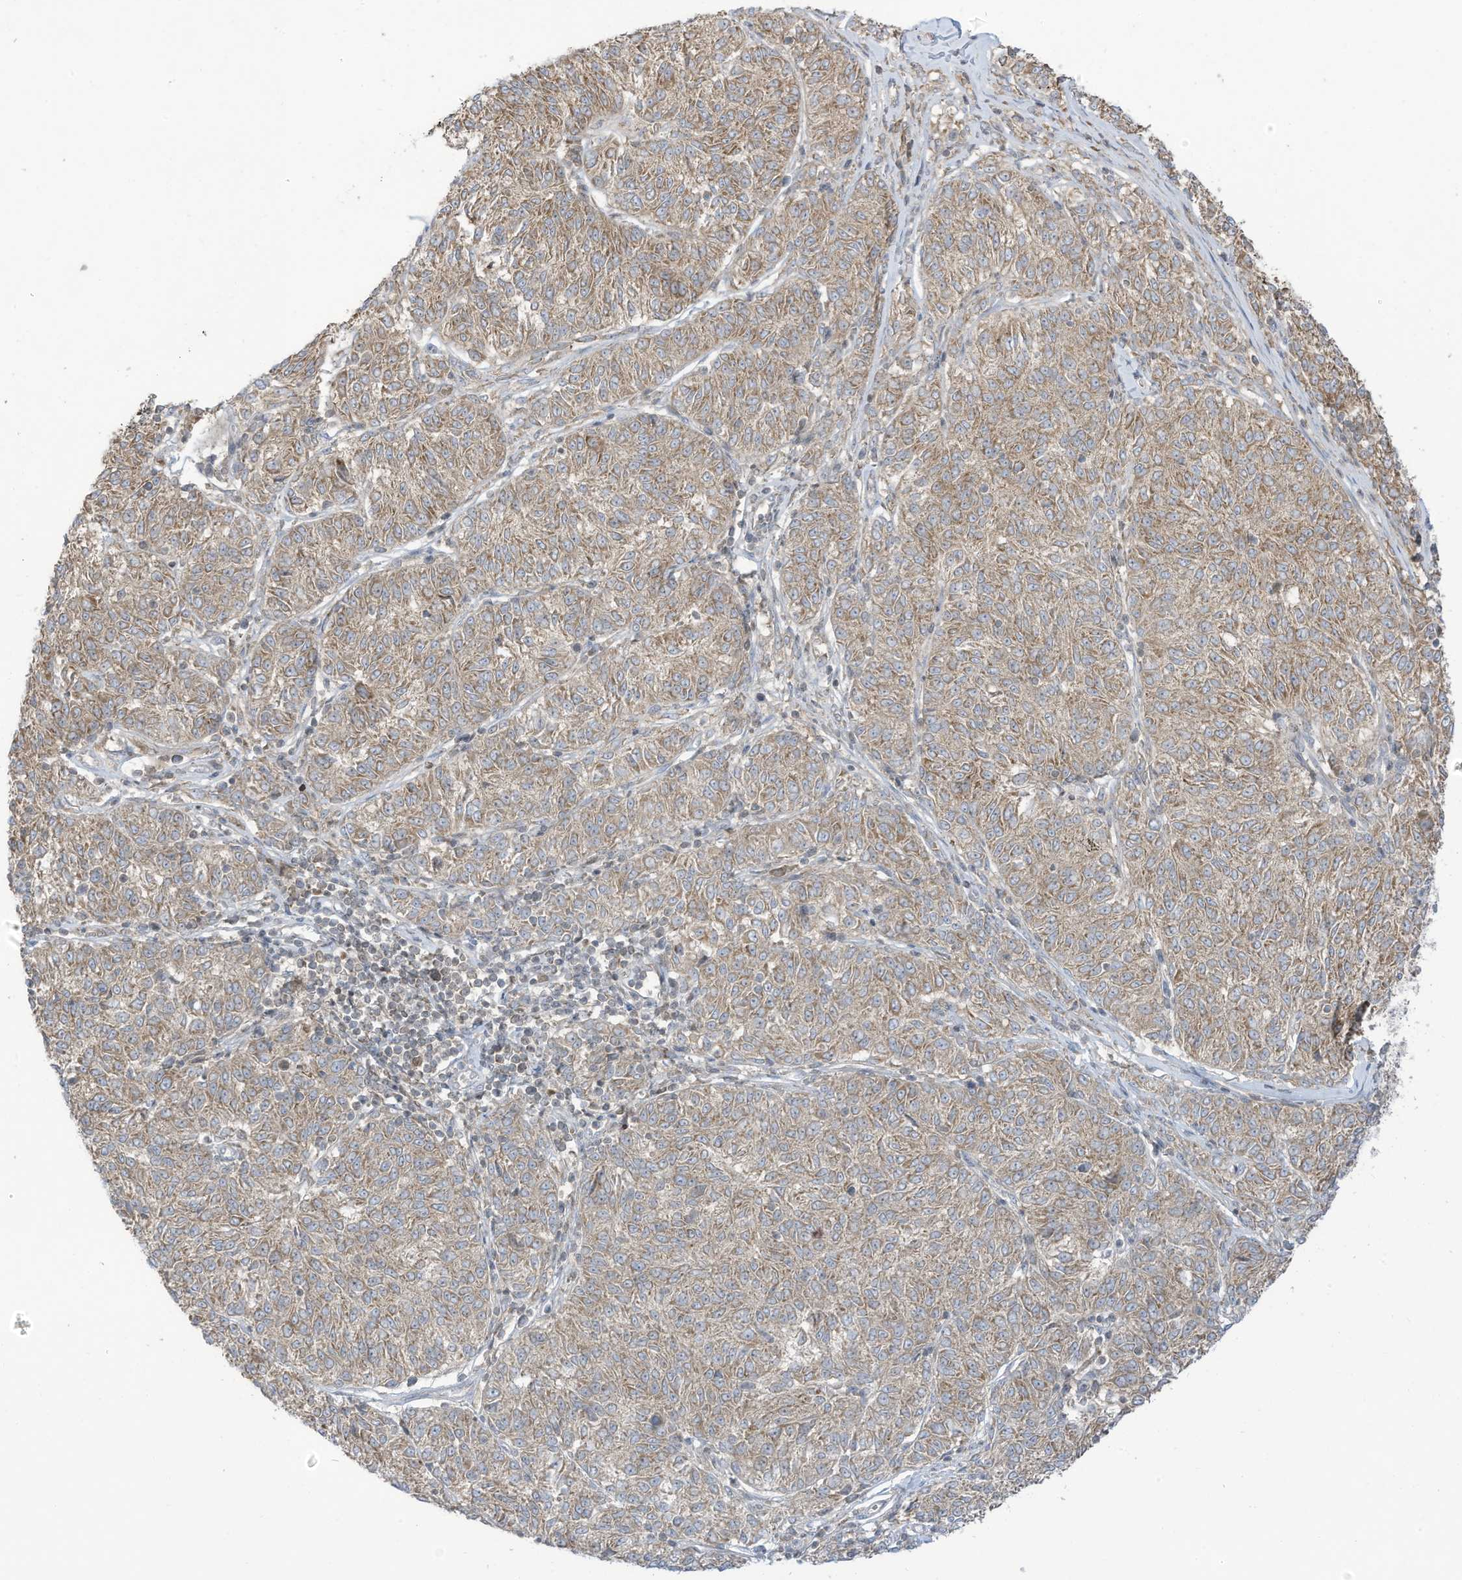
{"staining": {"intensity": "moderate", "quantity": ">75%", "location": "cytoplasmic/membranous"}, "tissue": "melanoma", "cell_type": "Tumor cells", "image_type": "cancer", "snomed": [{"axis": "morphology", "description": "Malignant melanoma, NOS"}, {"axis": "topography", "description": "Skin"}], "caption": "An immunohistochemistry histopathology image of tumor tissue is shown. Protein staining in brown shows moderate cytoplasmic/membranous positivity in malignant melanoma within tumor cells.", "gene": "CGAS", "patient": {"sex": "female", "age": 72}}